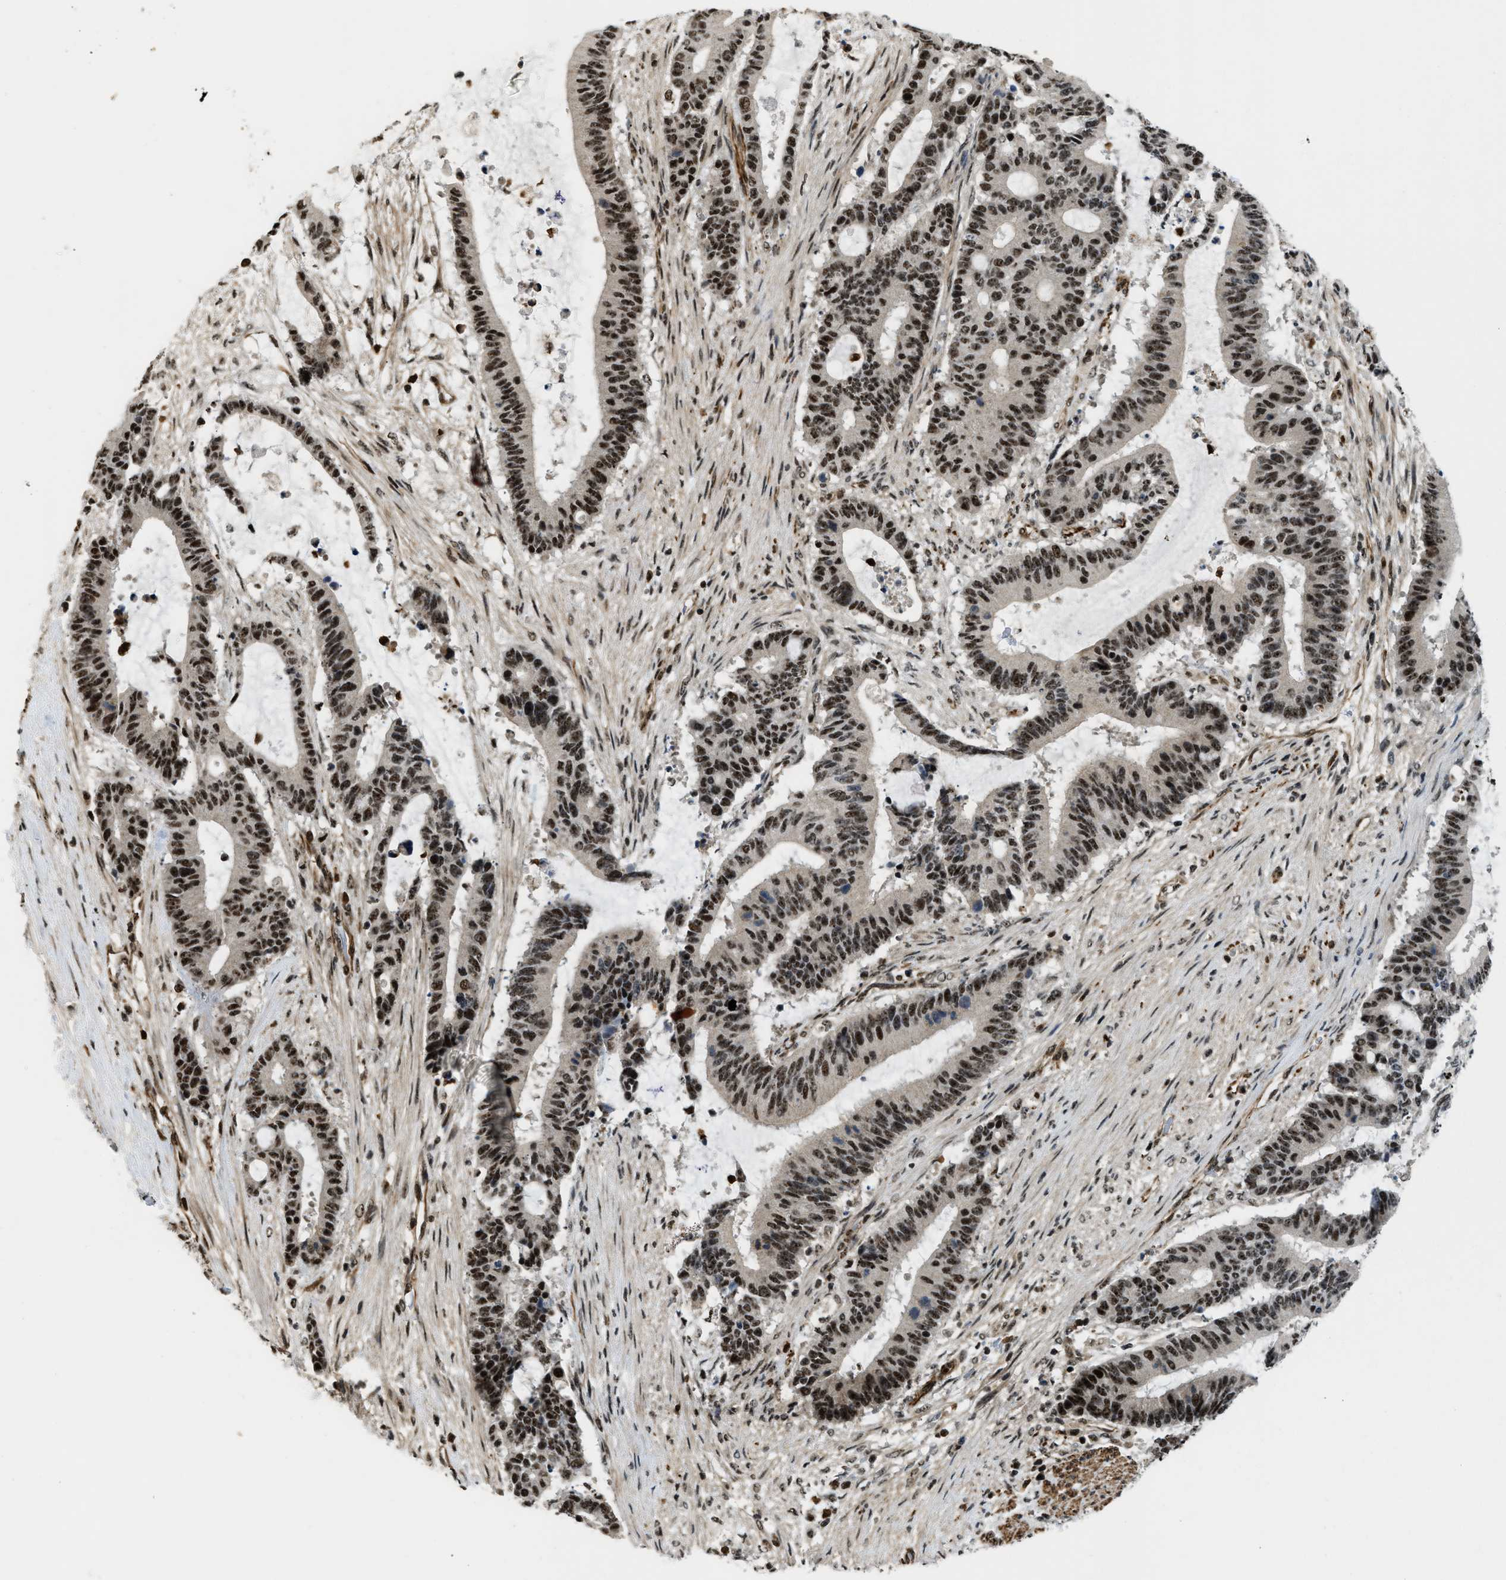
{"staining": {"intensity": "strong", "quantity": ">75%", "location": "nuclear"}, "tissue": "liver cancer", "cell_type": "Tumor cells", "image_type": "cancer", "snomed": [{"axis": "morphology", "description": "Cholangiocarcinoma"}, {"axis": "topography", "description": "Liver"}], "caption": "Protein staining reveals strong nuclear expression in approximately >75% of tumor cells in liver cholangiocarcinoma.", "gene": "E2F1", "patient": {"sex": "female", "age": 73}}